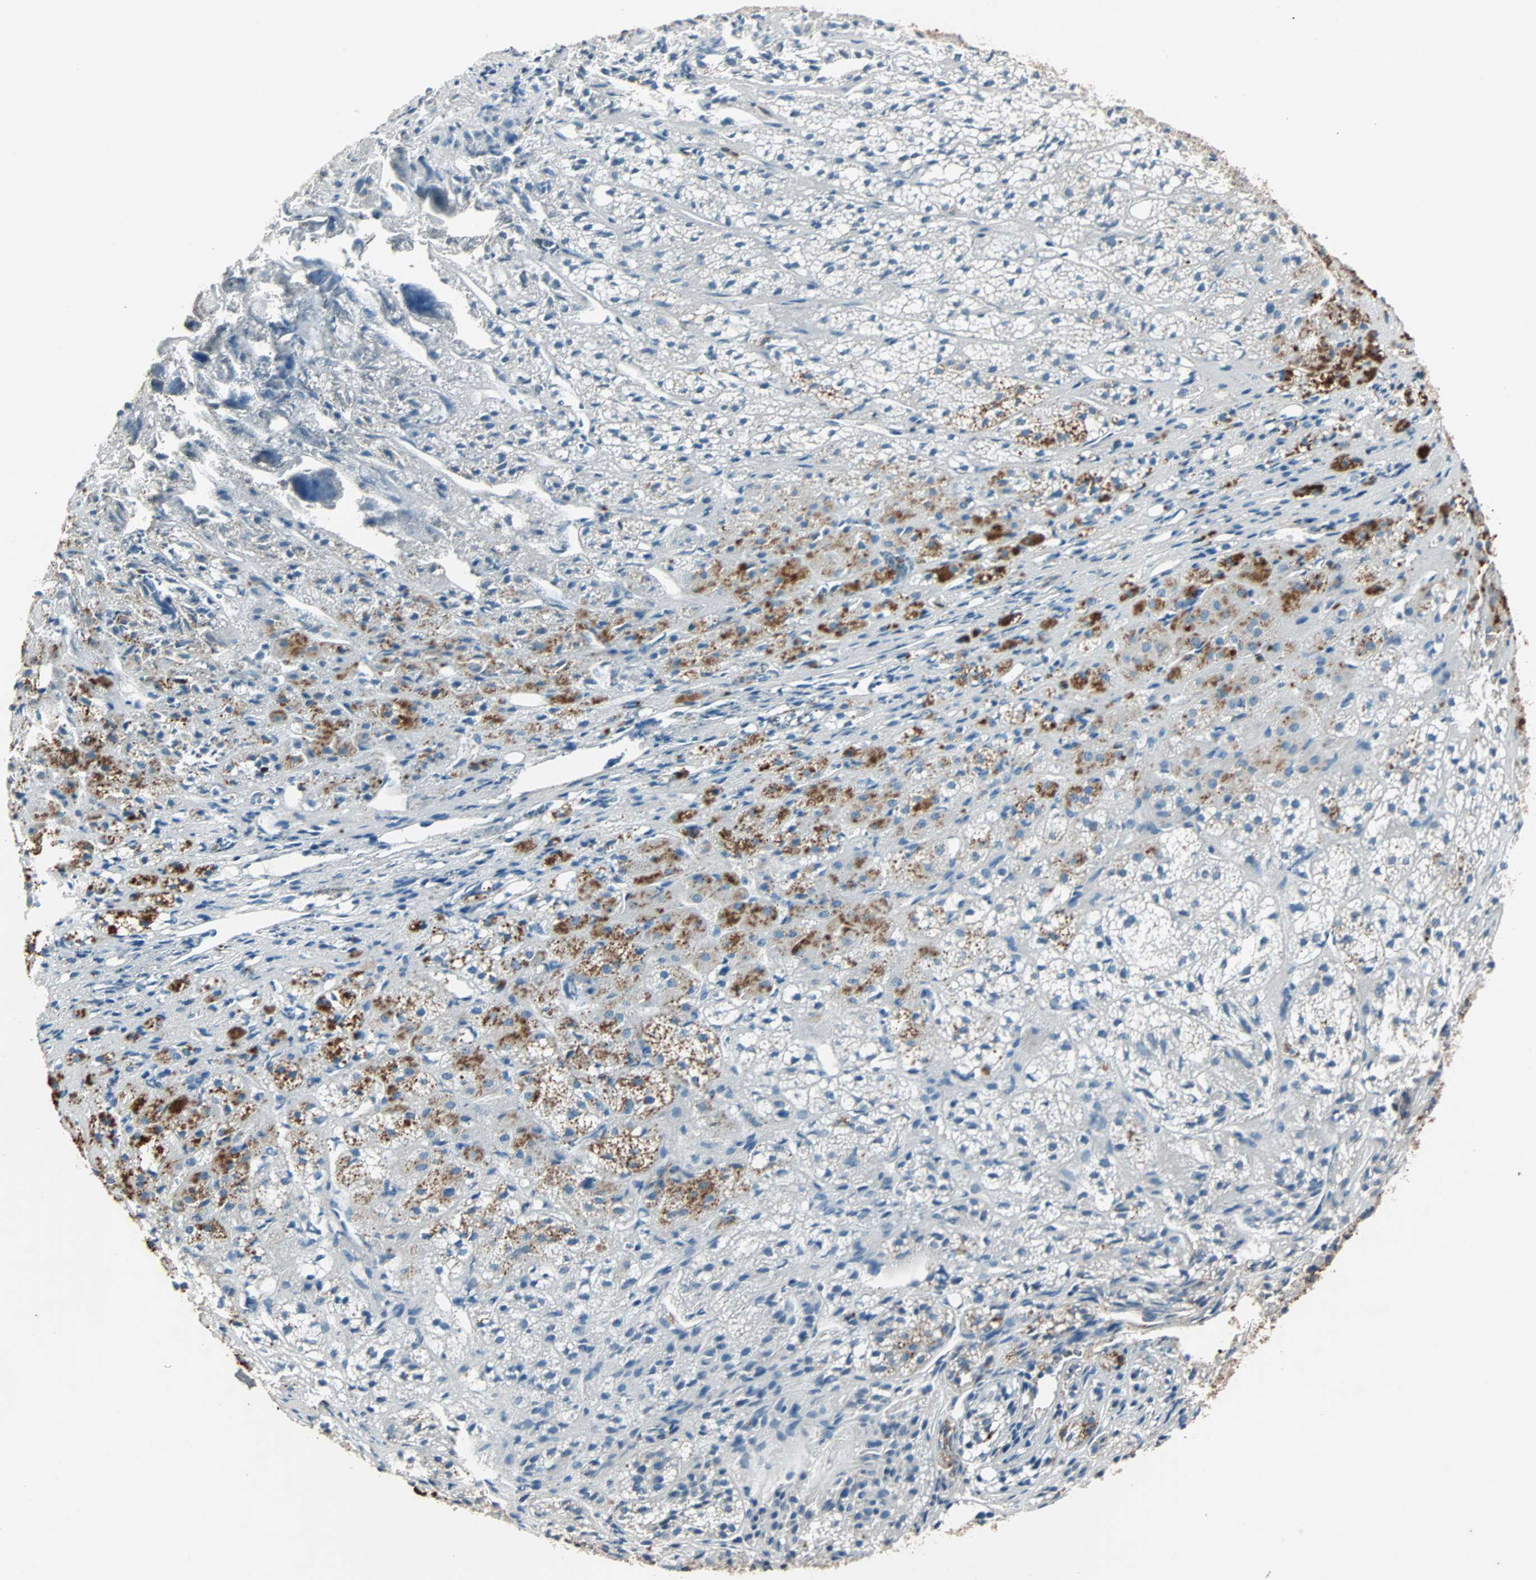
{"staining": {"intensity": "moderate", "quantity": "25%-75%", "location": "cytoplasmic/membranous"}, "tissue": "adrenal gland", "cell_type": "Glandular cells", "image_type": "normal", "snomed": [{"axis": "morphology", "description": "Normal tissue, NOS"}, {"axis": "topography", "description": "Adrenal gland"}], "caption": "Protein positivity by immunohistochemistry (IHC) demonstrates moderate cytoplasmic/membranous staining in approximately 25%-75% of glandular cells in benign adrenal gland. (brown staining indicates protein expression, while blue staining denotes nuclei).", "gene": "GCK", "patient": {"sex": "female", "age": 71}}